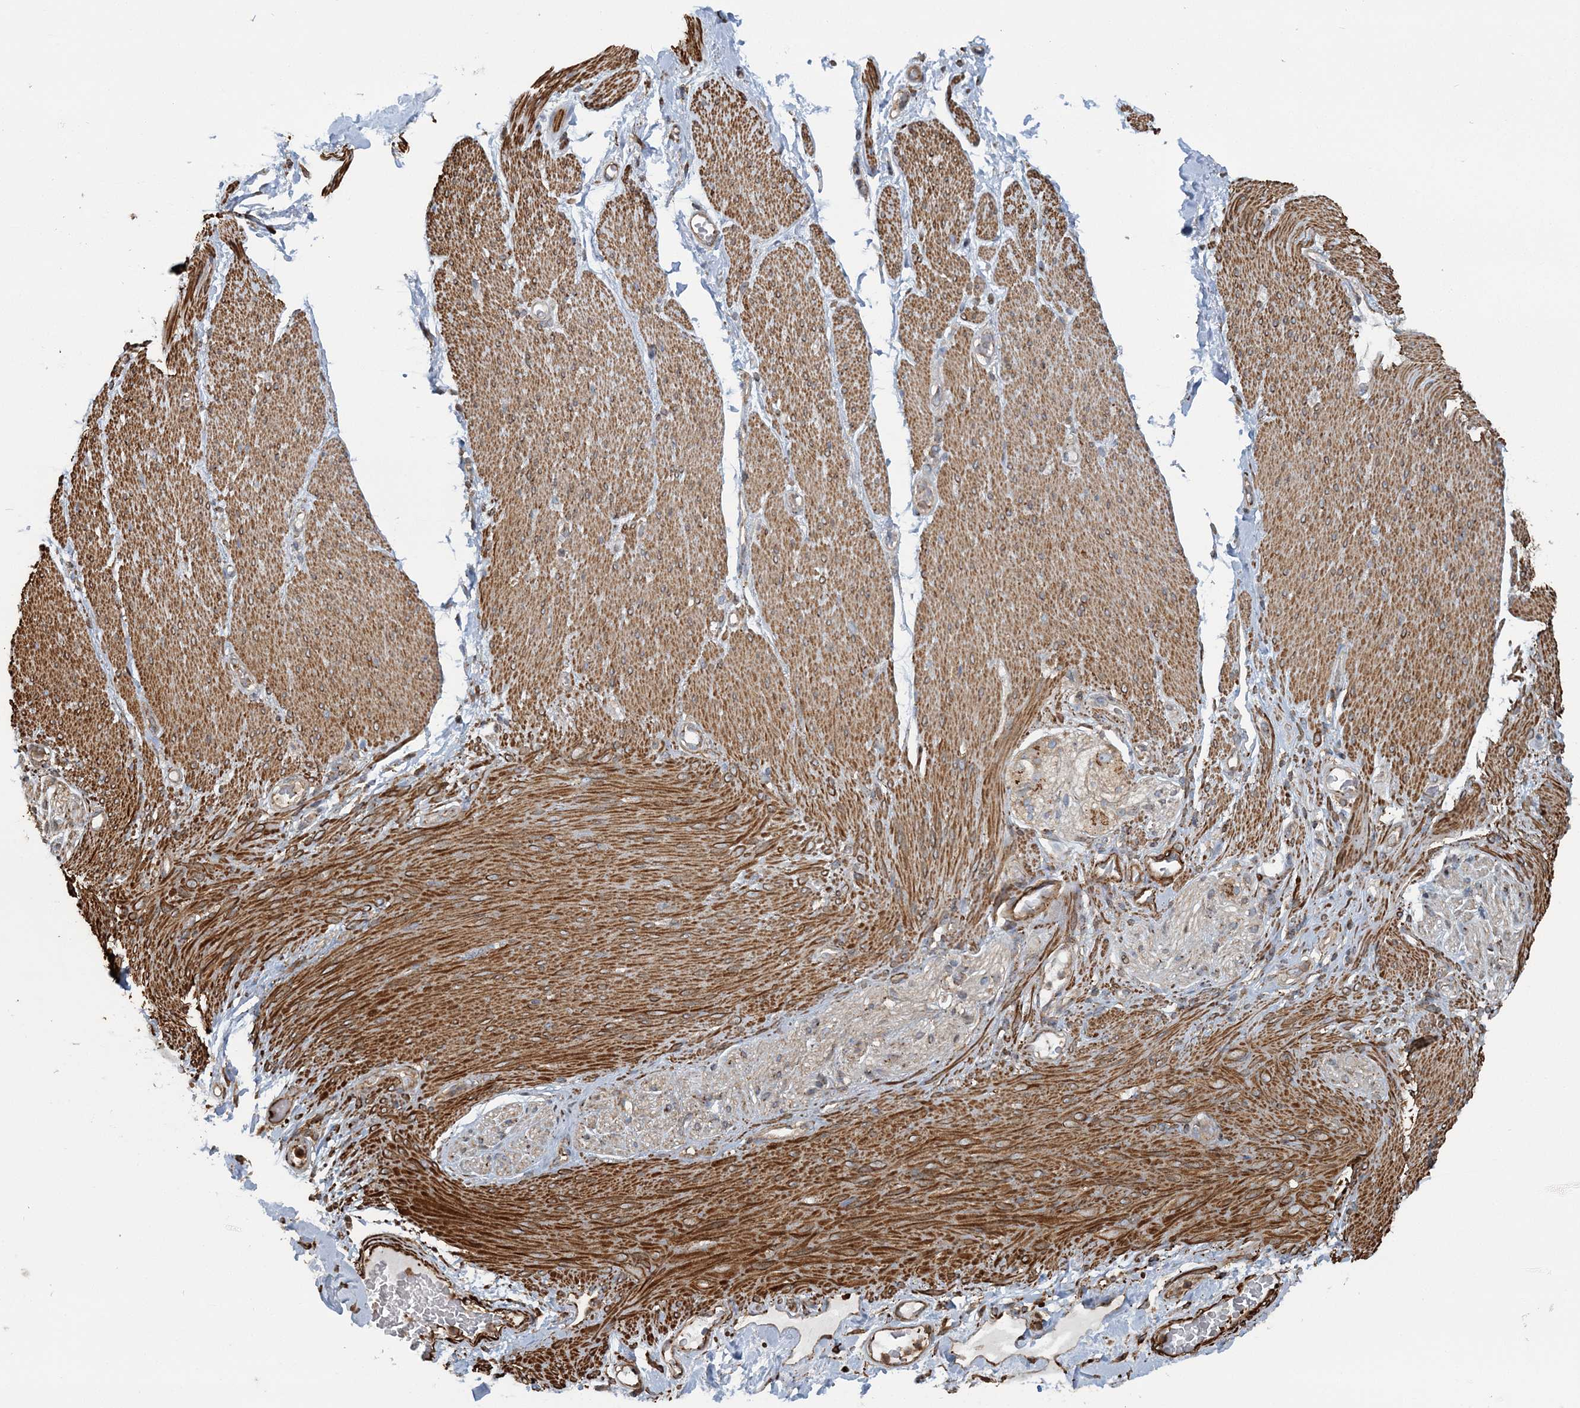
{"staining": {"intensity": "negative", "quantity": "none", "location": "none"}, "tissue": "adipose tissue", "cell_type": "Adipocytes", "image_type": "normal", "snomed": [{"axis": "morphology", "description": "Normal tissue, NOS"}, {"axis": "topography", "description": "Colon"}, {"axis": "topography", "description": "Peripheral nerve tissue"}], "caption": "Adipose tissue stained for a protein using immunohistochemistry (IHC) displays no staining adipocytes.", "gene": "TRAF3IP2", "patient": {"sex": "female", "age": 61}}